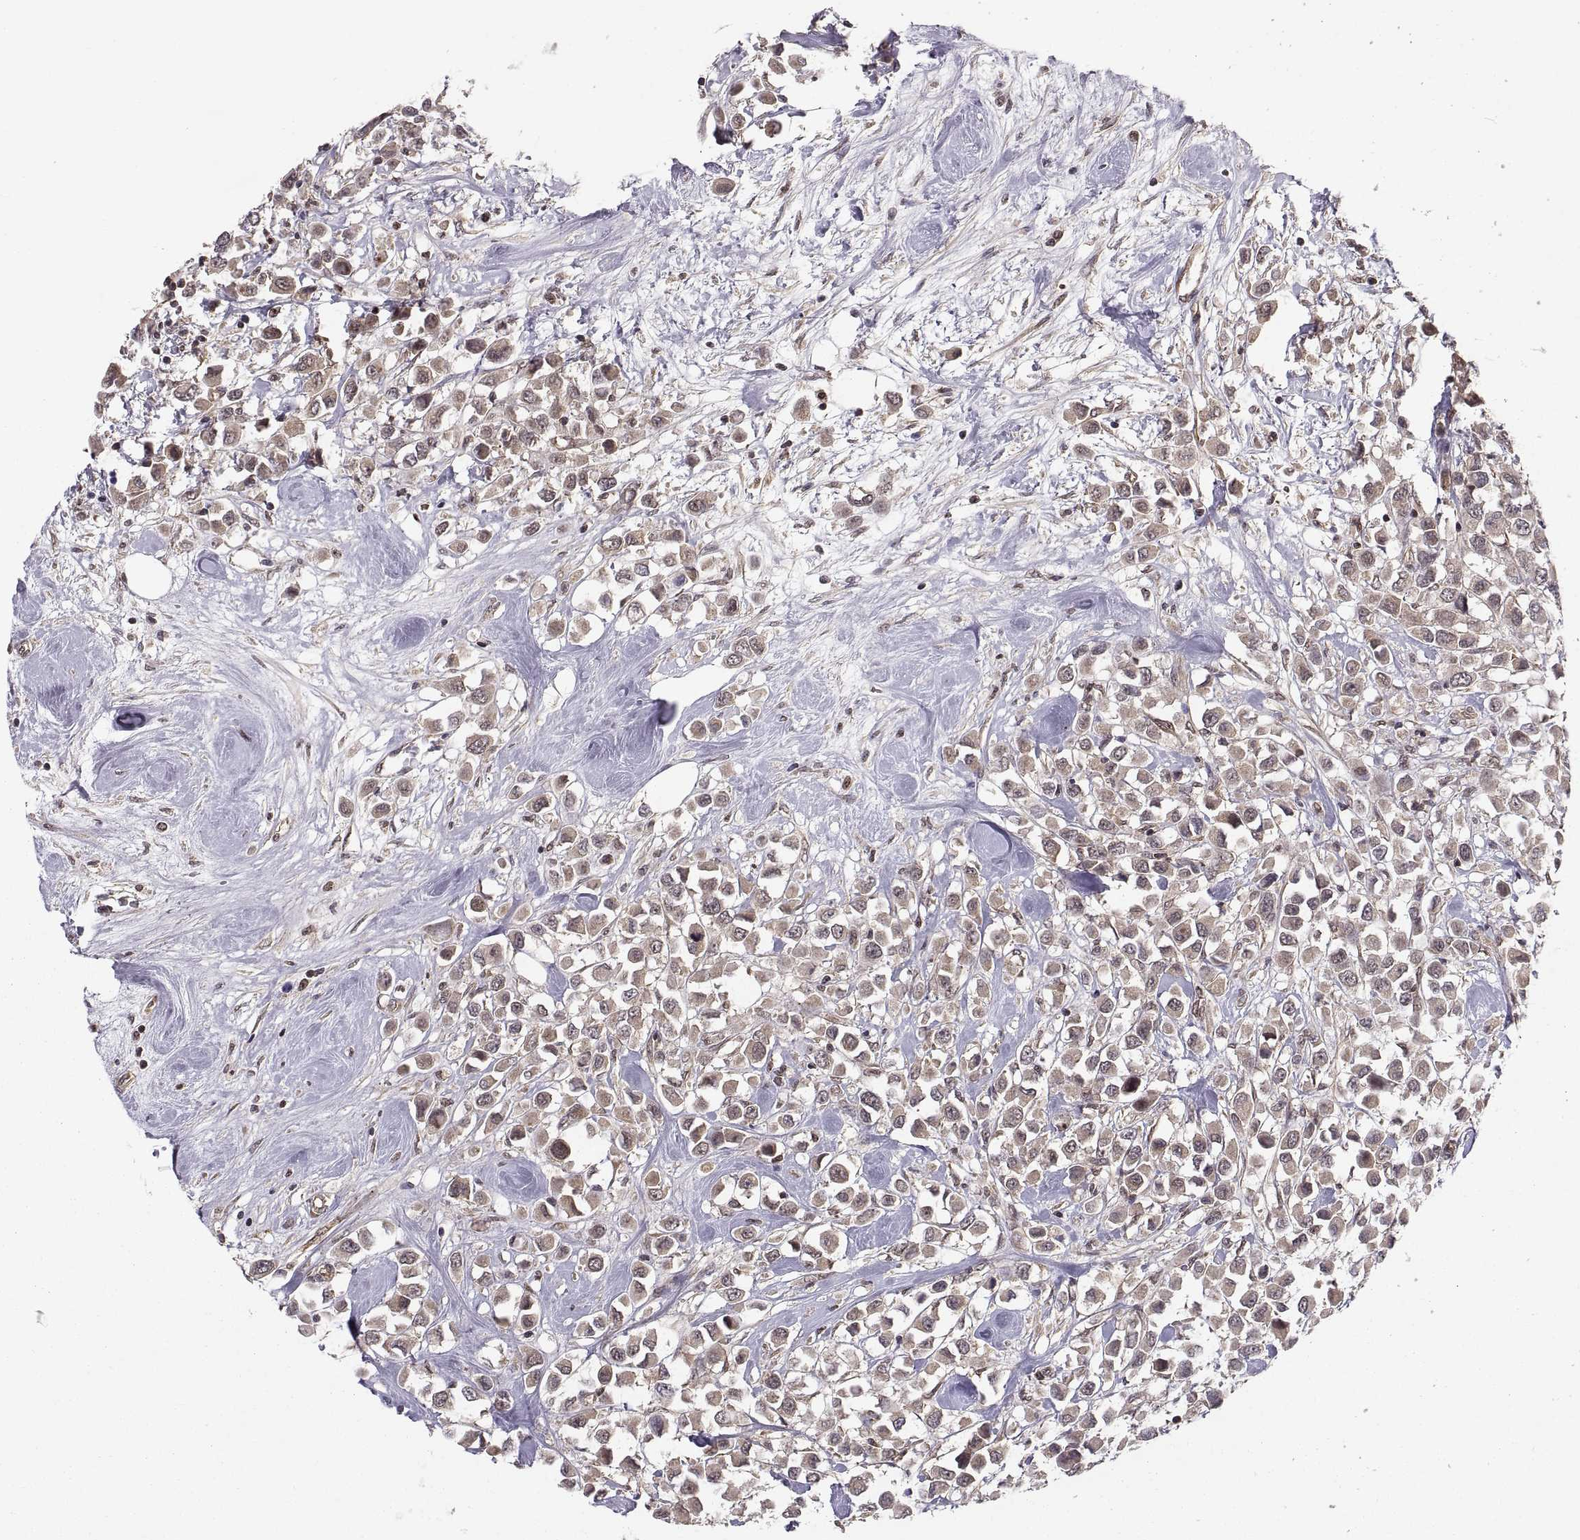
{"staining": {"intensity": "moderate", "quantity": "25%-75%", "location": "cytoplasmic/membranous"}, "tissue": "breast cancer", "cell_type": "Tumor cells", "image_type": "cancer", "snomed": [{"axis": "morphology", "description": "Duct carcinoma"}, {"axis": "topography", "description": "Breast"}], "caption": "Breast invasive ductal carcinoma was stained to show a protein in brown. There is medium levels of moderate cytoplasmic/membranous staining in about 25%-75% of tumor cells.", "gene": "ABL2", "patient": {"sex": "female", "age": 61}}